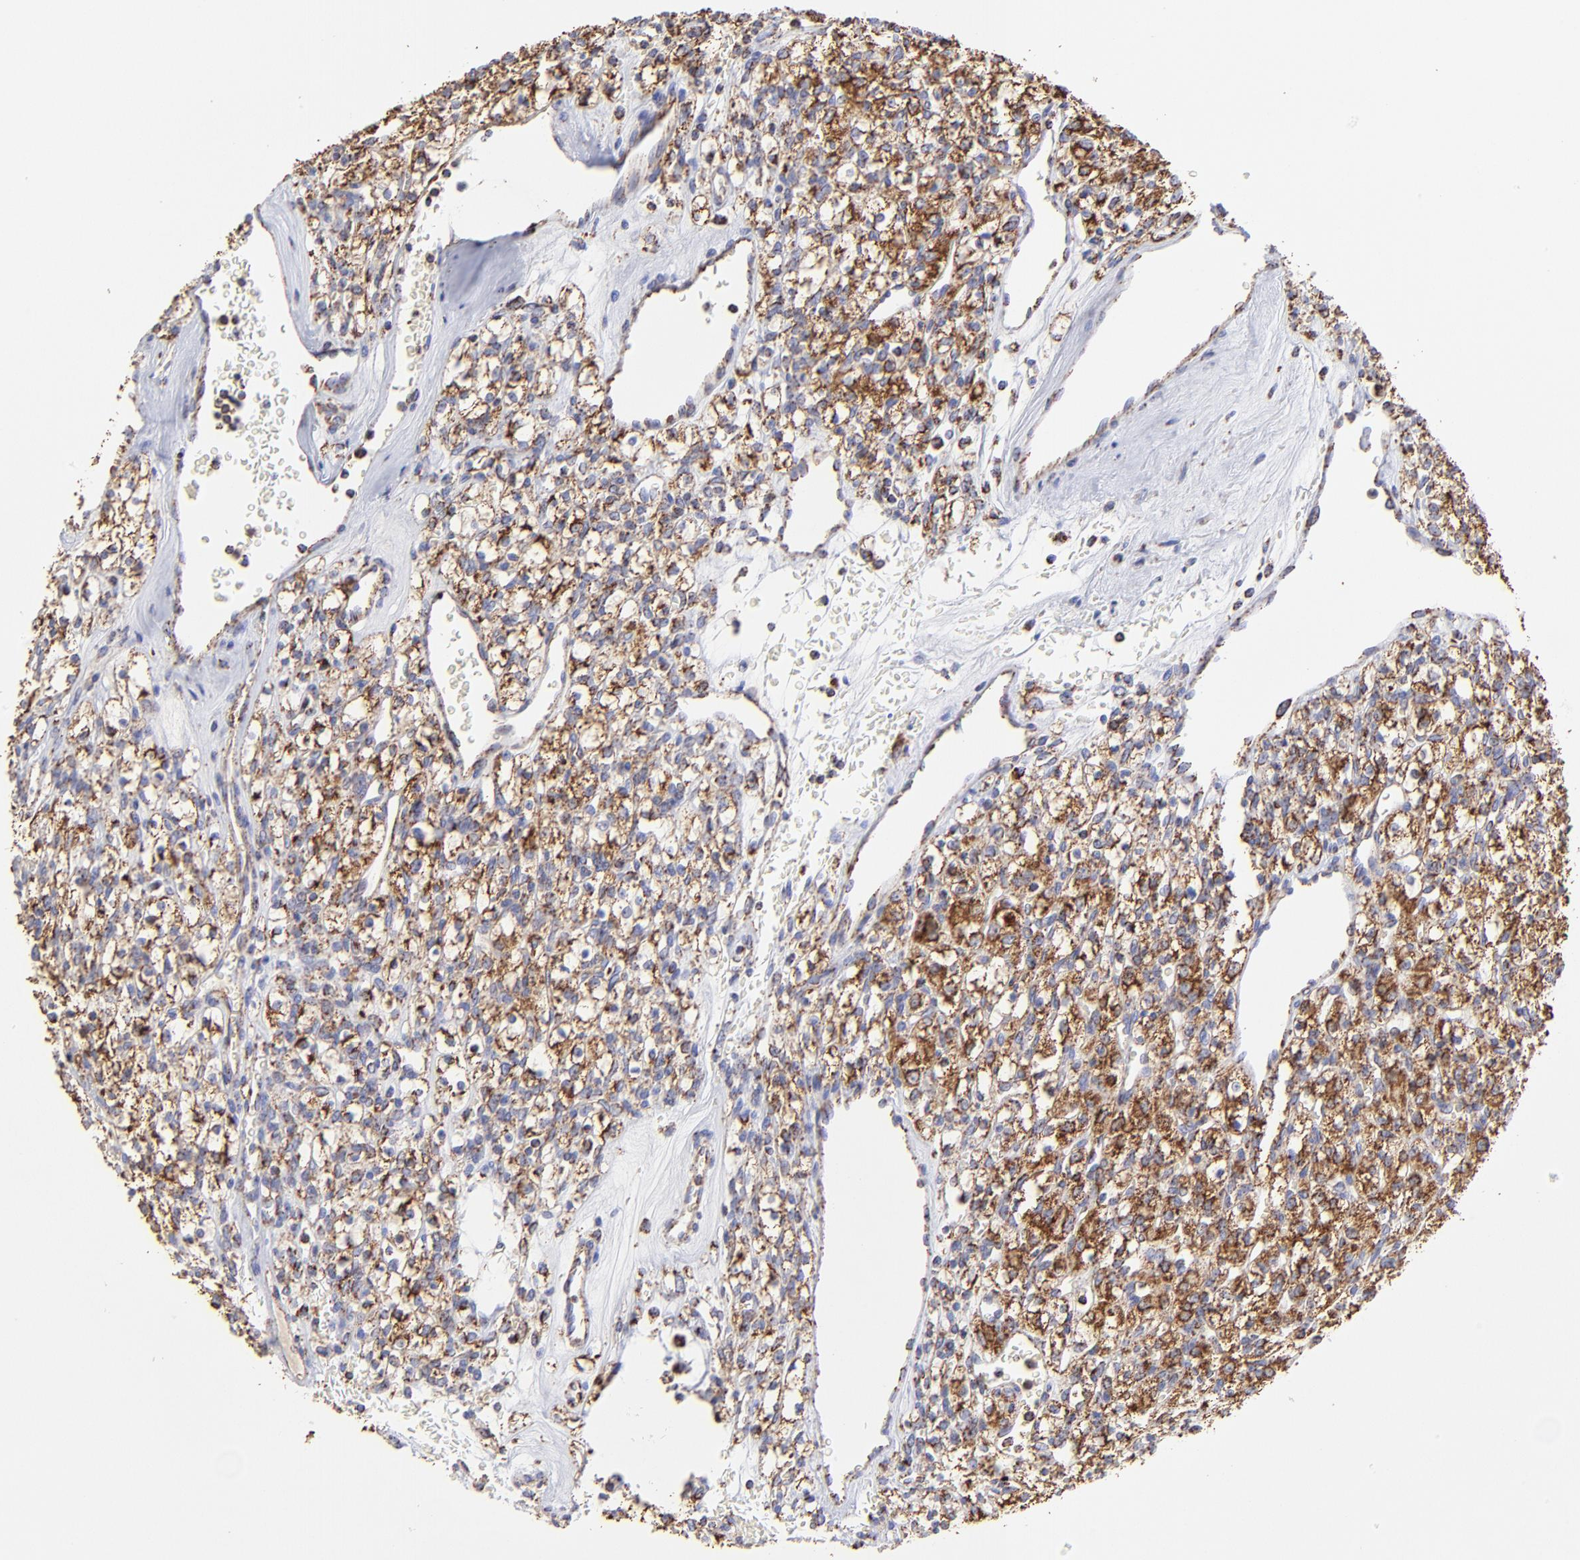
{"staining": {"intensity": "moderate", "quantity": "25%-75%", "location": "cytoplasmic/membranous"}, "tissue": "renal cancer", "cell_type": "Tumor cells", "image_type": "cancer", "snomed": [{"axis": "morphology", "description": "Adenocarcinoma, NOS"}, {"axis": "topography", "description": "Kidney"}], "caption": "This photomicrograph demonstrates immunohistochemistry staining of renal adenocarcinoma, with medium moderate cytoplasmic/membranous positivity in approximately 25%-75% of tumor cells.", "gene": "ECH1", "patient": {"sex": "female", "age": 62}}